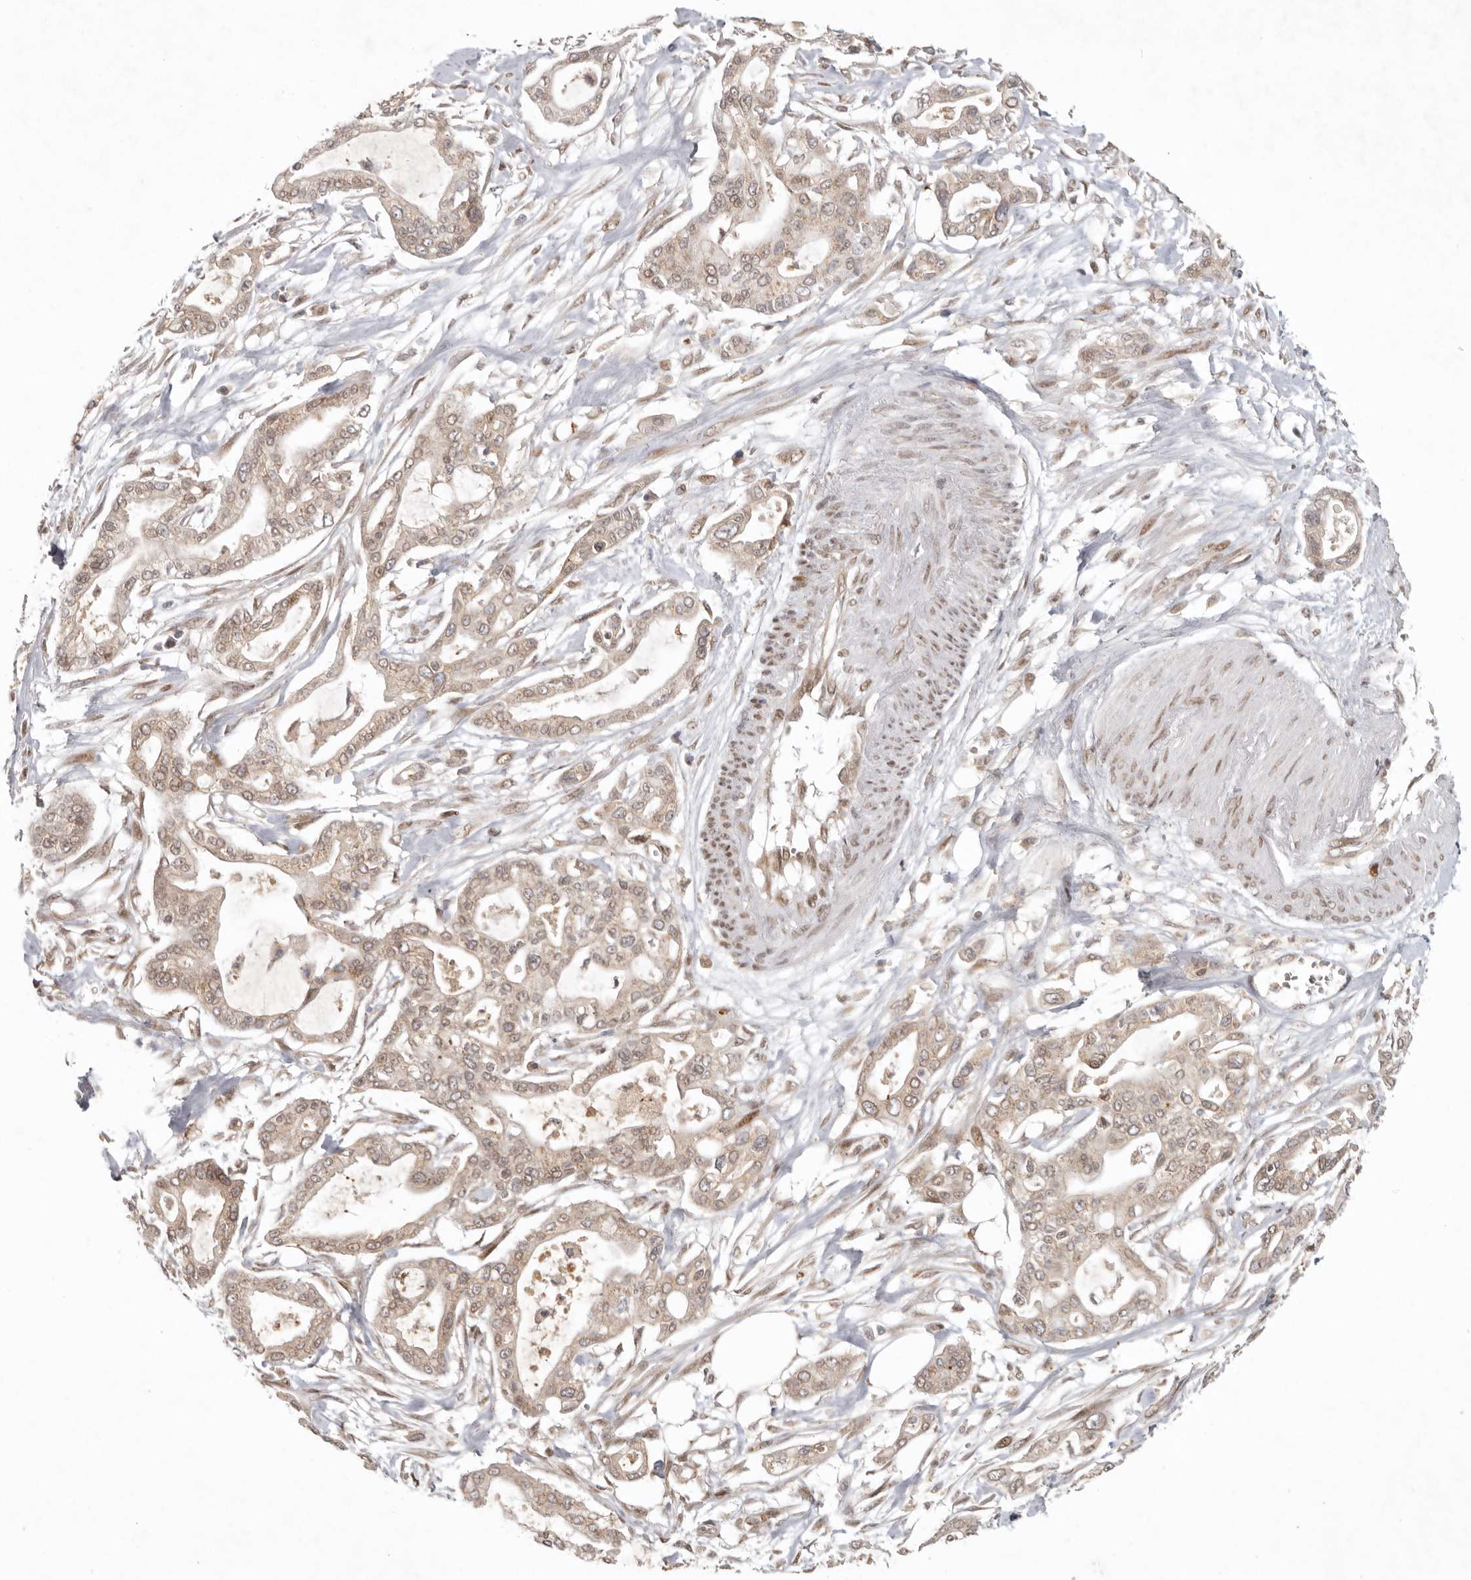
{"staining": {"intensity": "weak", "quantity": ">75%", "location": "cytoplasmic/membranous,nuclear"}, "tissue": "pancreatic cancer", "cell_type": "Tumor cells", "image_type": "cancer", "snomed": [{"axis": "morphology", "description": "Adenocarcinoma, NOS"}, {"axis": "topography", "description": "Pancreas"}], "caption": "The micrograph displays immunohistochemical staining of pancreatic adenocarcinoma. There is weak cytoplasmic/membranous and nuclear expression is appreciated in approximately >75% of tumor cells.", "gene": "LRRC75A", "patient": {"sex": "male", "age": 68}}